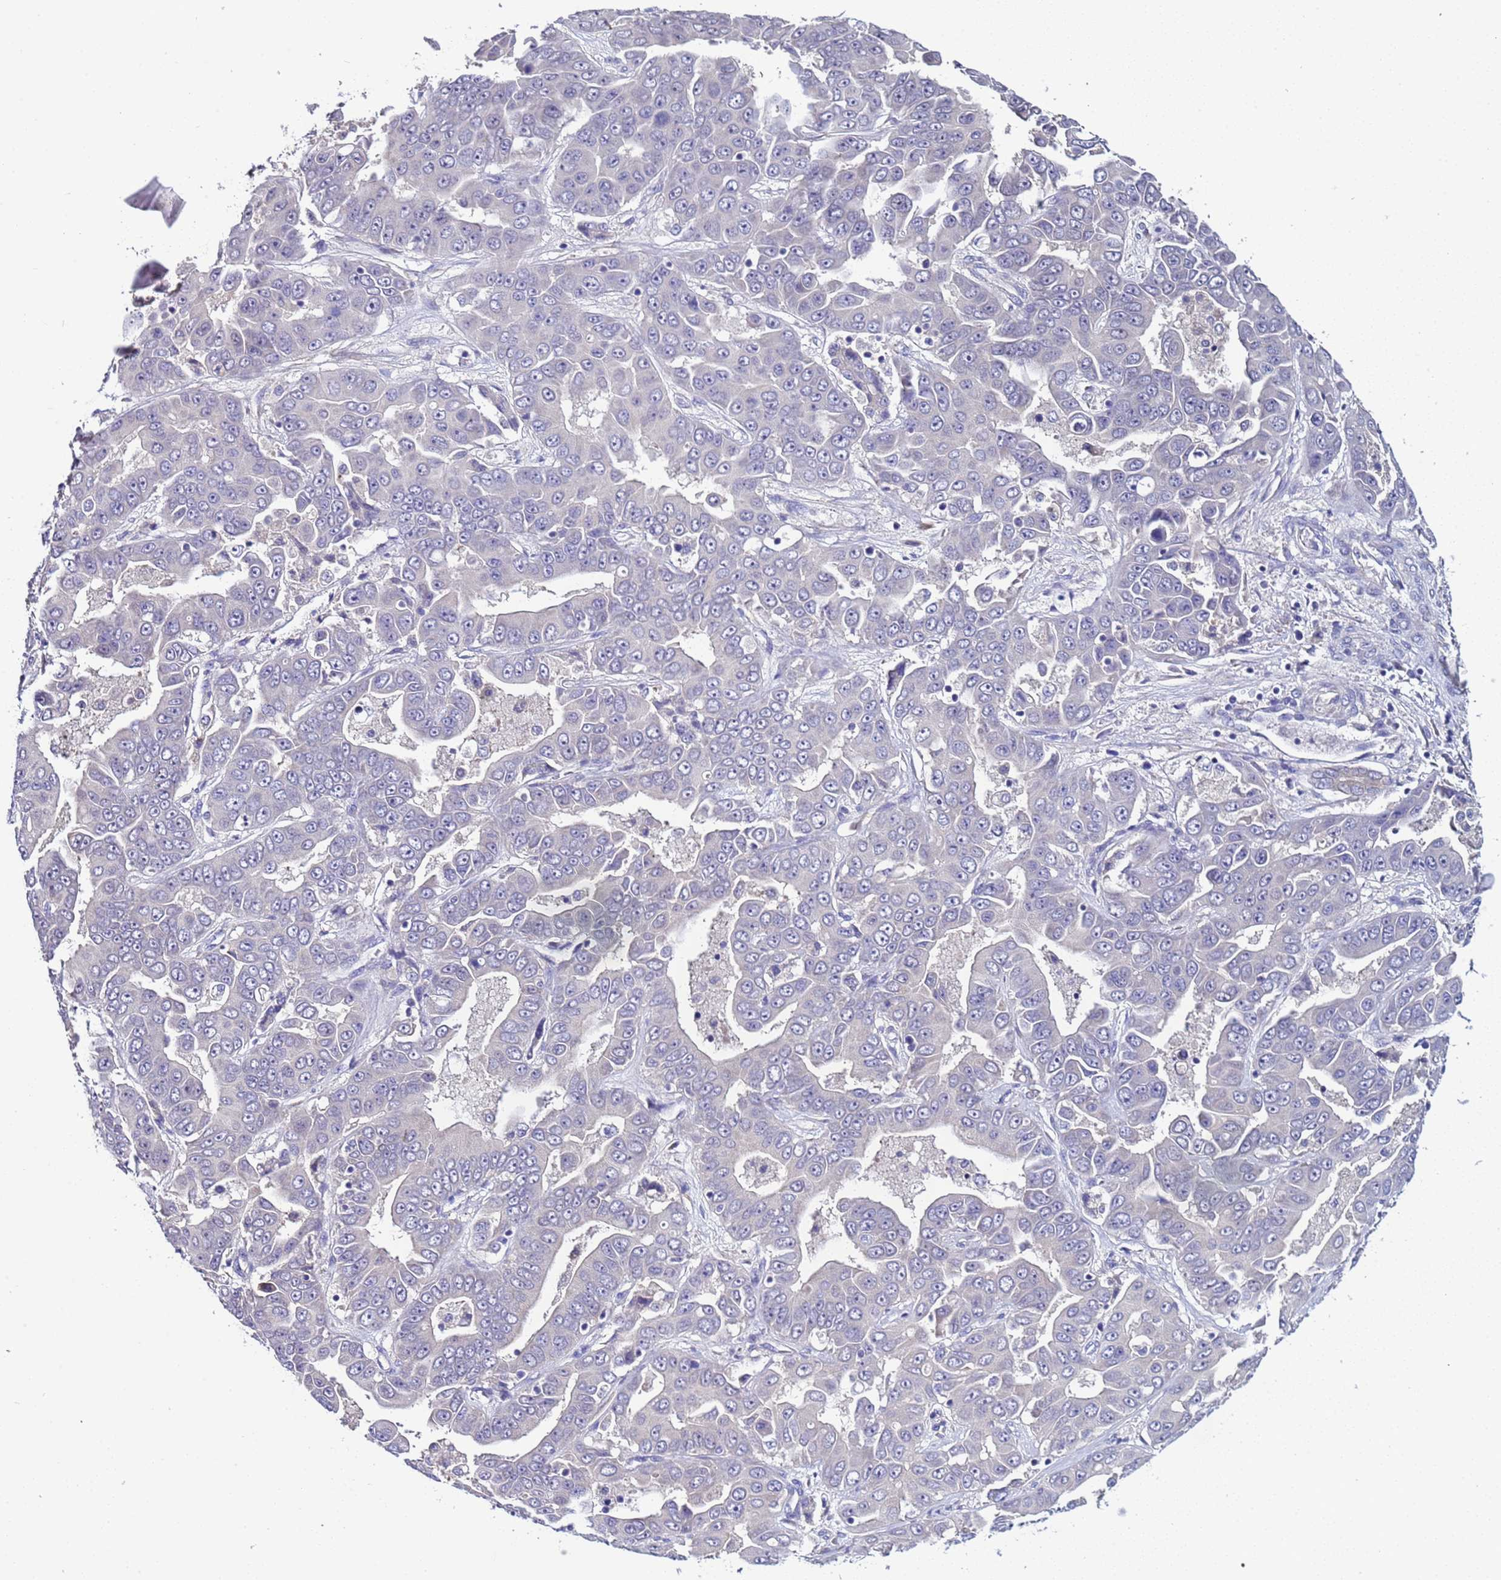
{"staining": {"intensity": "negative", "quantity": "none", "location": "none"}, "tissue": "liver cancer", "cell_type": "Tumor cells", "image_type": "cancer", "snomed": [{"axis": "morphology", "description": "Cholangiocarcinoma"}, {"axis": "topography", "description": "Liver"}], "caption": "Immunohistochemical staining of human liver cancer reveals no significant positivity in tumor cells.", "gene": "ELMOD2", "patient": {"sex": "female", "age": 52}}